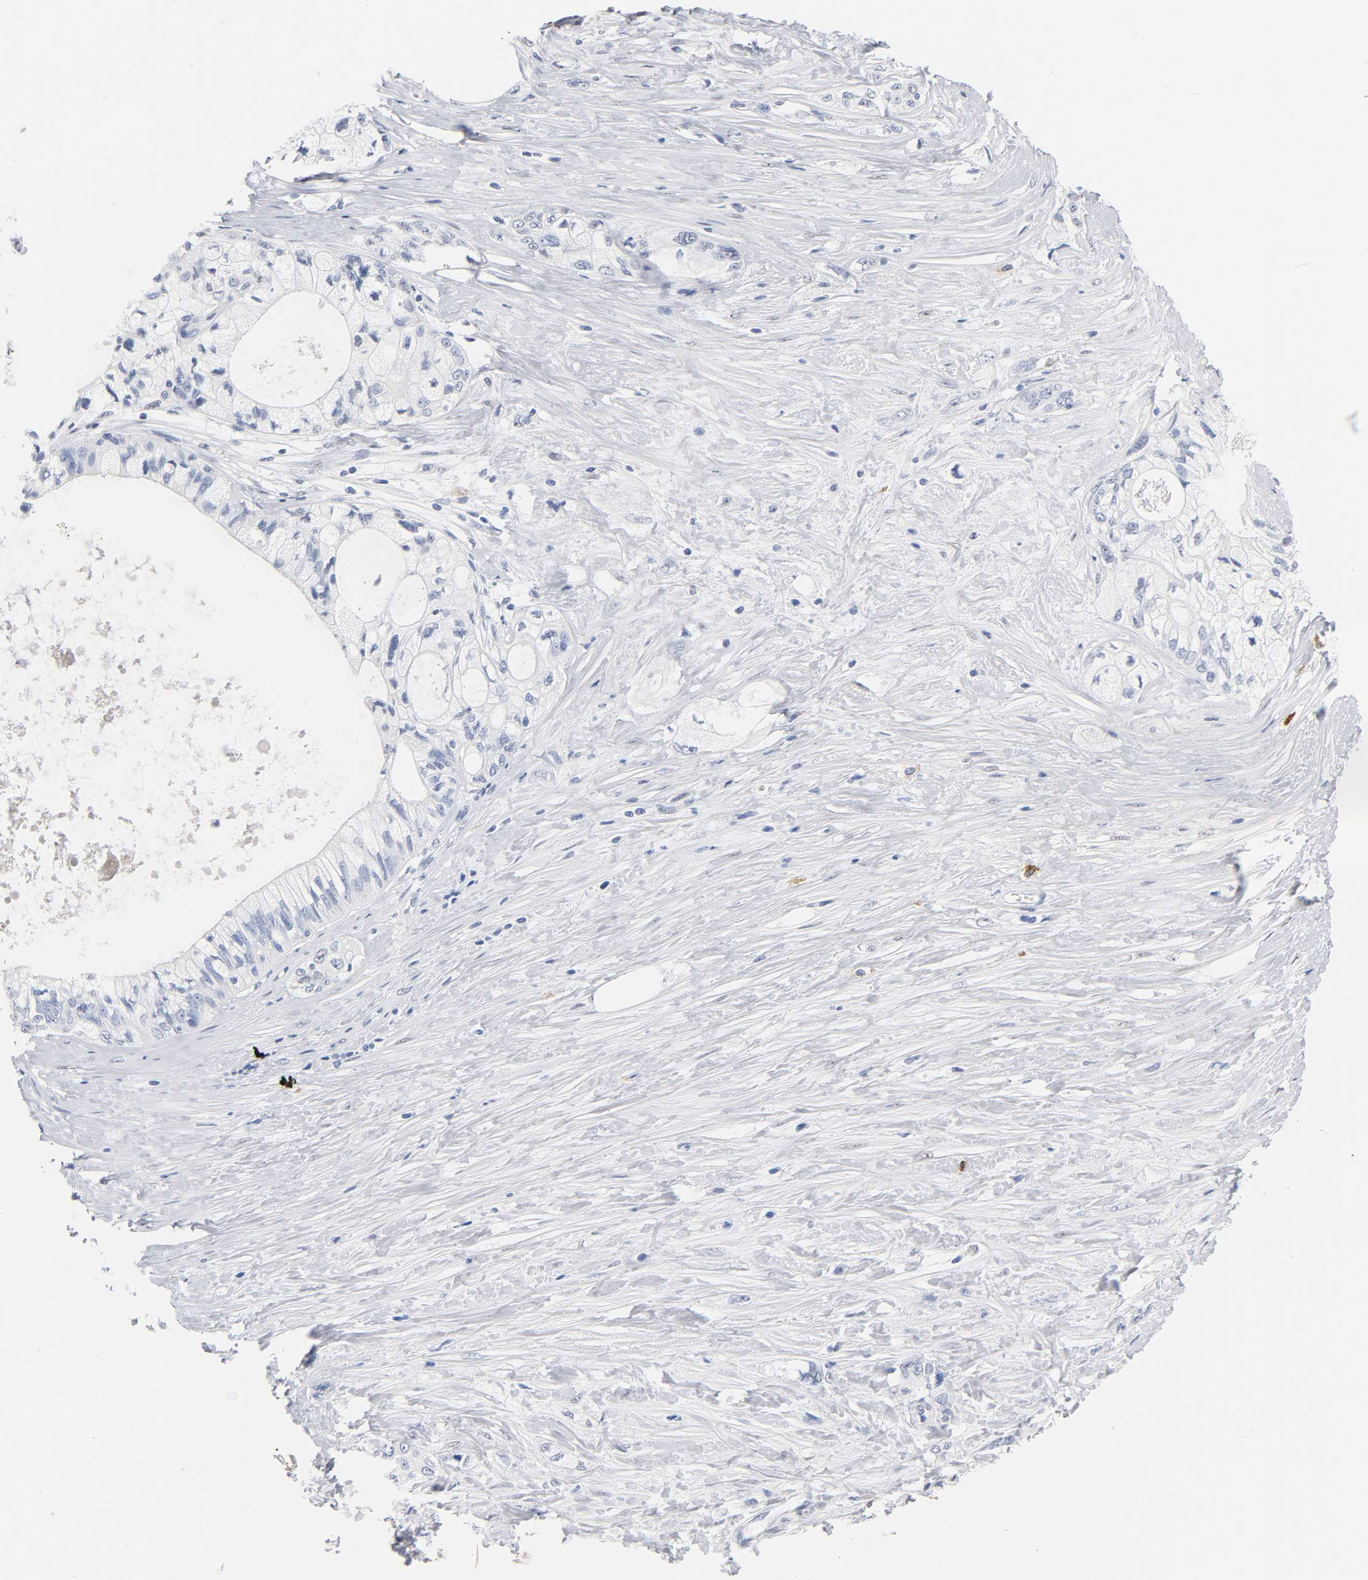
{"staining": {"intensity": "negative", "quantity": "none", "location": "none"}, "tissue": "pancreatic cancer", "cell_type": "Tumor cells", "image_type": "cancer", "snomed": [{"axis": "morphology", "description": "Adenocarcinoma, NOS"}, {"axis": "topography", "description": "Pancreas"}], "caption": "The photomicrograph exhibits no staining of tumor cells in adenocarcinoma (pancreatic). The staining was performed using DAB (3,3'-diaminobenzidine) to visualize the protein expression in brown, while the nuclei were stained in blue with hematoxylin (Magnification: 20x).", "gene": "NAB2", "patient": {"sex": "male", "age": 70}}